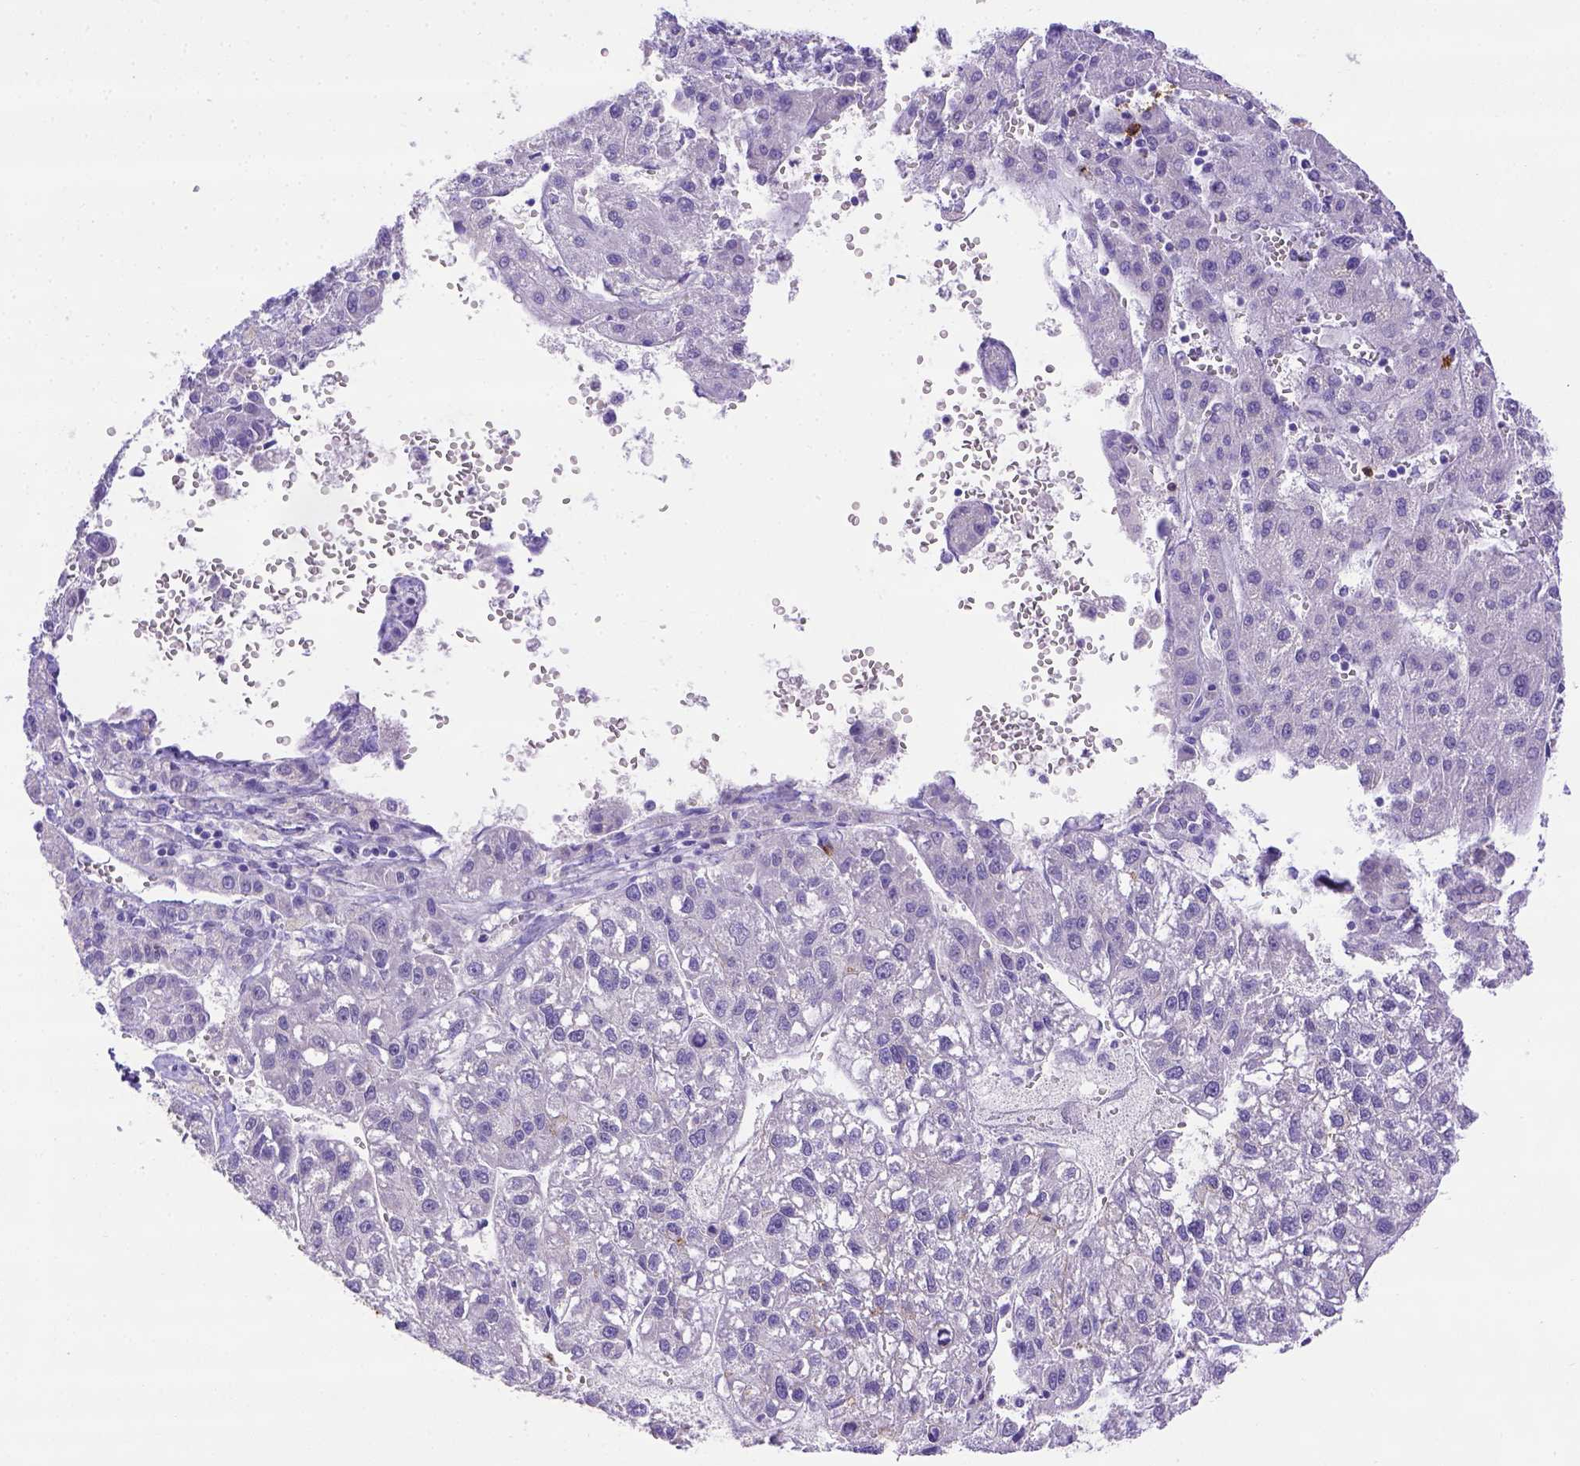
{"staining": {"intensity": "negative", "quantity": "none", "location": "none"}, "tissue": "liver cancer", "cell_type": "Tumor cells", "image_type": "cancer", "snomed": [{"axis": "morphology", "description": "Carcinoma, Hepatocellular, NOS"}, {"axis": "topography", "description": "Liver"}], "caption": "Immunohistochemistry image of liver cancer (hepatocellular carcinoma) stained for a protein (brown), which exhibits no expression in tumor cells. The staining was performed using DAB (3,3'-diaminobenzidine) to visualize the protein expression in brown, while the nuclei were stained in blue with hematoxylin (Magnification: 20x).", "gene": "B3GAT1", "patient": {"sex": "female", "age": 70}}